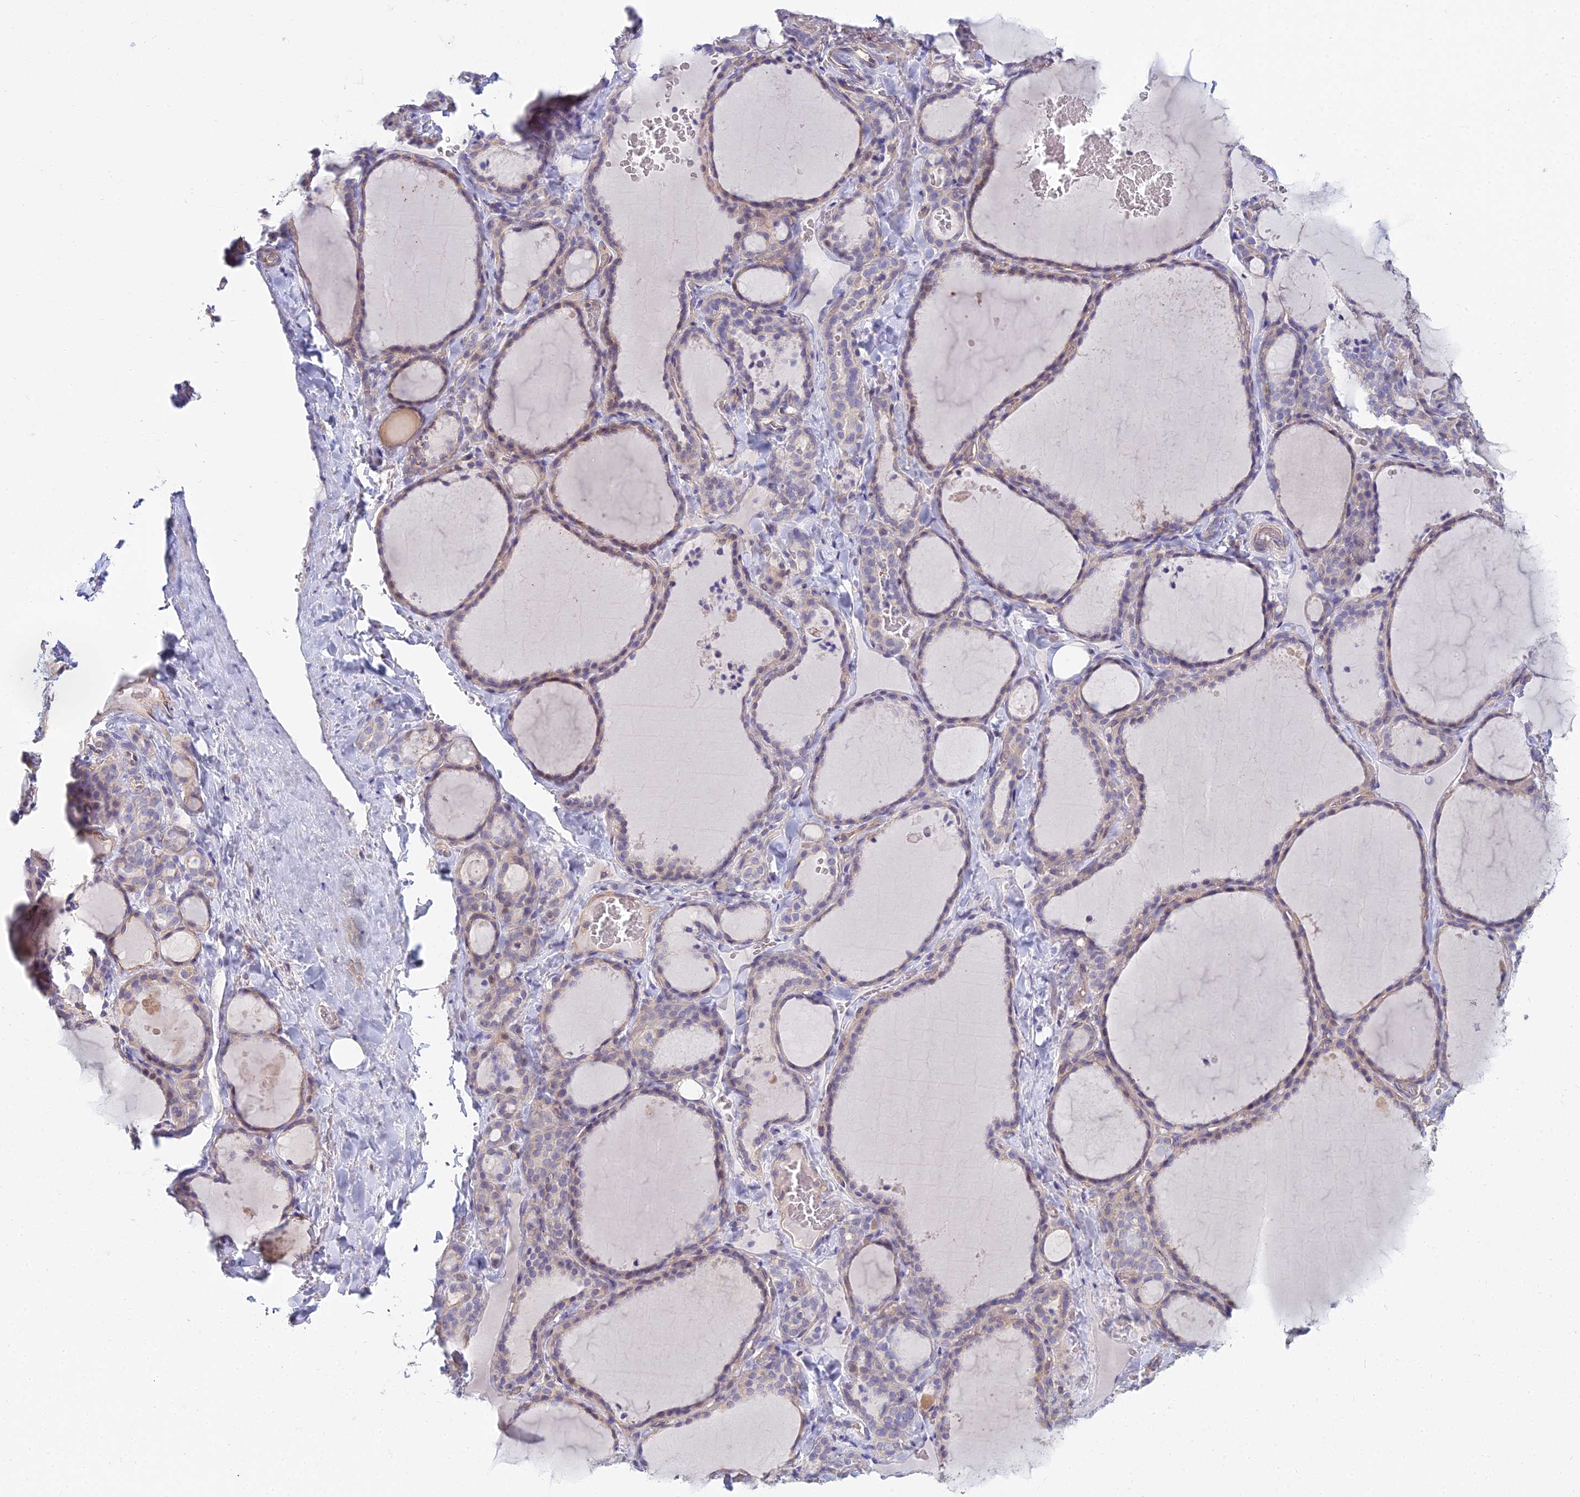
{"staining": {"intensity": "weak", "quantity": "25%-75%", "location": "cytoplasmic/membranous"}, "tissue": "thyroid gland", "cell_type": "Glandular cells", "image_type": "normal", "snomed": [{"axis": "morphology", "description": "Normal tissue, NOS"}, {"axis": "topography", "description": "Thyroid gland"}], "caption": "The micrograph reveals a brown stain indicating the presence of a protein in the cytoplasmic/membranous of glandular cells in thyroid gland.", "gene": "SMIM24", "patient": {"sex": "female", "age": 22}}